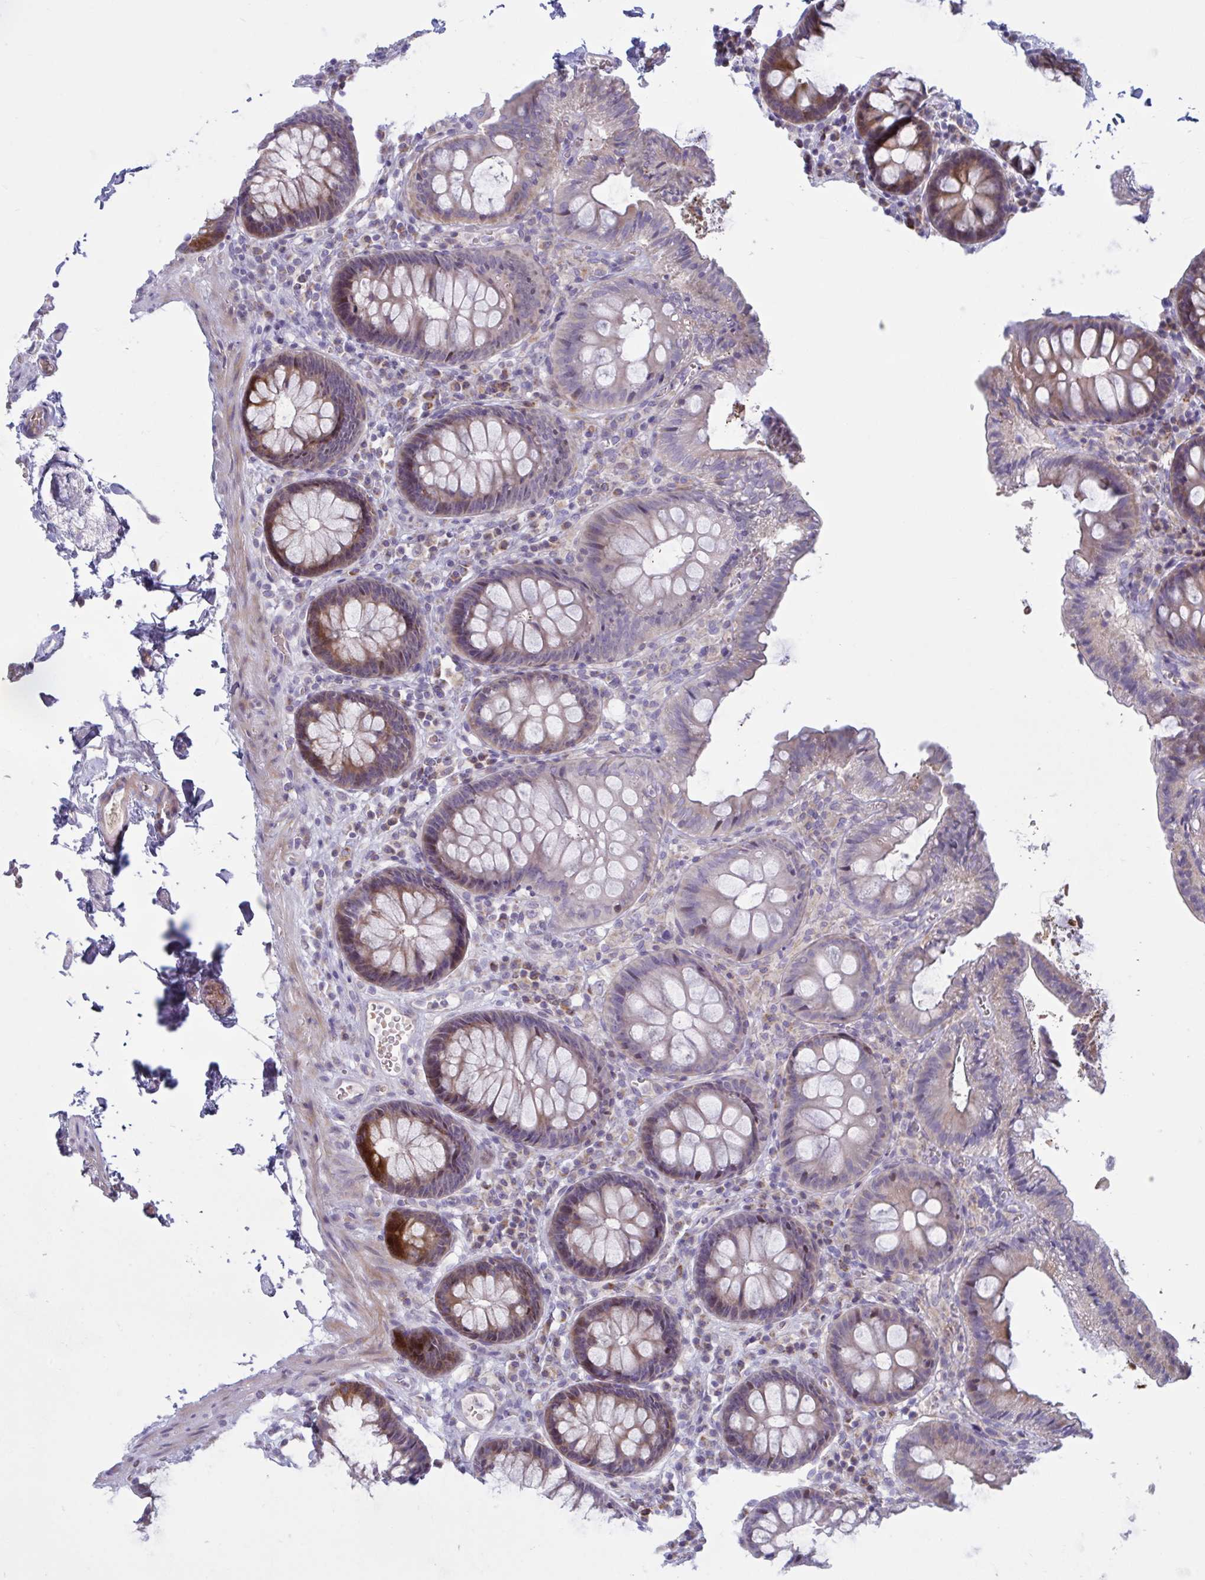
{"staining": {"intensity": "negative", "quantity": "none", "location": "none"}, "tissue": "colon", "cell_type": "Endothelial cells", "image_type": "normal", "snomed": [{"axis": "morphology", "description": "Normal tissue, NOS"}, {"axis": "topography", "description": "Colon"}, {"axis": "topography", "description": "Peripheral nerve tissue"}], "caption": "The histopathology image demonstrates no staining of endothelial cells in normal colon. Brightfield microscopy of IHC stained with DAB (3,3'-diaminobenzidine) (brown) and hematoxylin (blue), captured at high magnification.", "gene": "VWC2", "patient": {"sex": "male", "age": 84}}